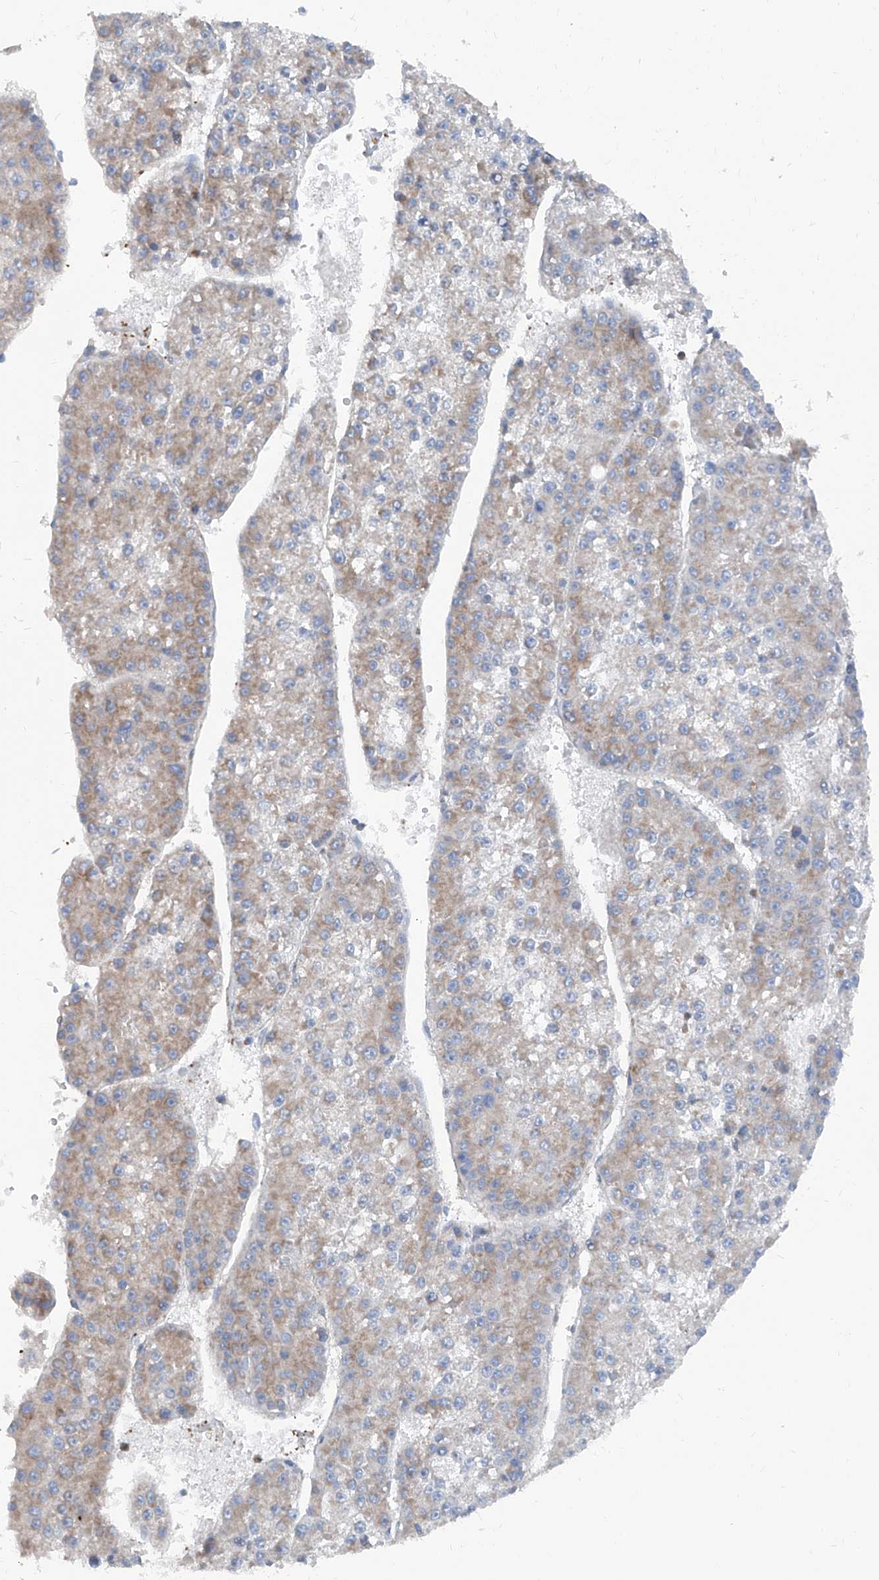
{"staining": {"intensity": "weak", "quantity": ">75%", "location": "cytoplasmic/membranous"}, "tissue": "liver cancer", "cell_type": "Tumor cells", "image_type": "cancer", "snomed": [{"axis": "morphology", "description": "Carcinoma, Hepatocellular, NOS"}, {"axis": "topography", "description": "Liver"}], "caption": "Liver hepatocellular carcinoma was stained to show a protein in brown. There is low levels of weak cytoplasmic/membranous positivity in about >75% of tumor cells.", "gene": "GPAT3", "patient": {"sex": "female", "age": 73}}